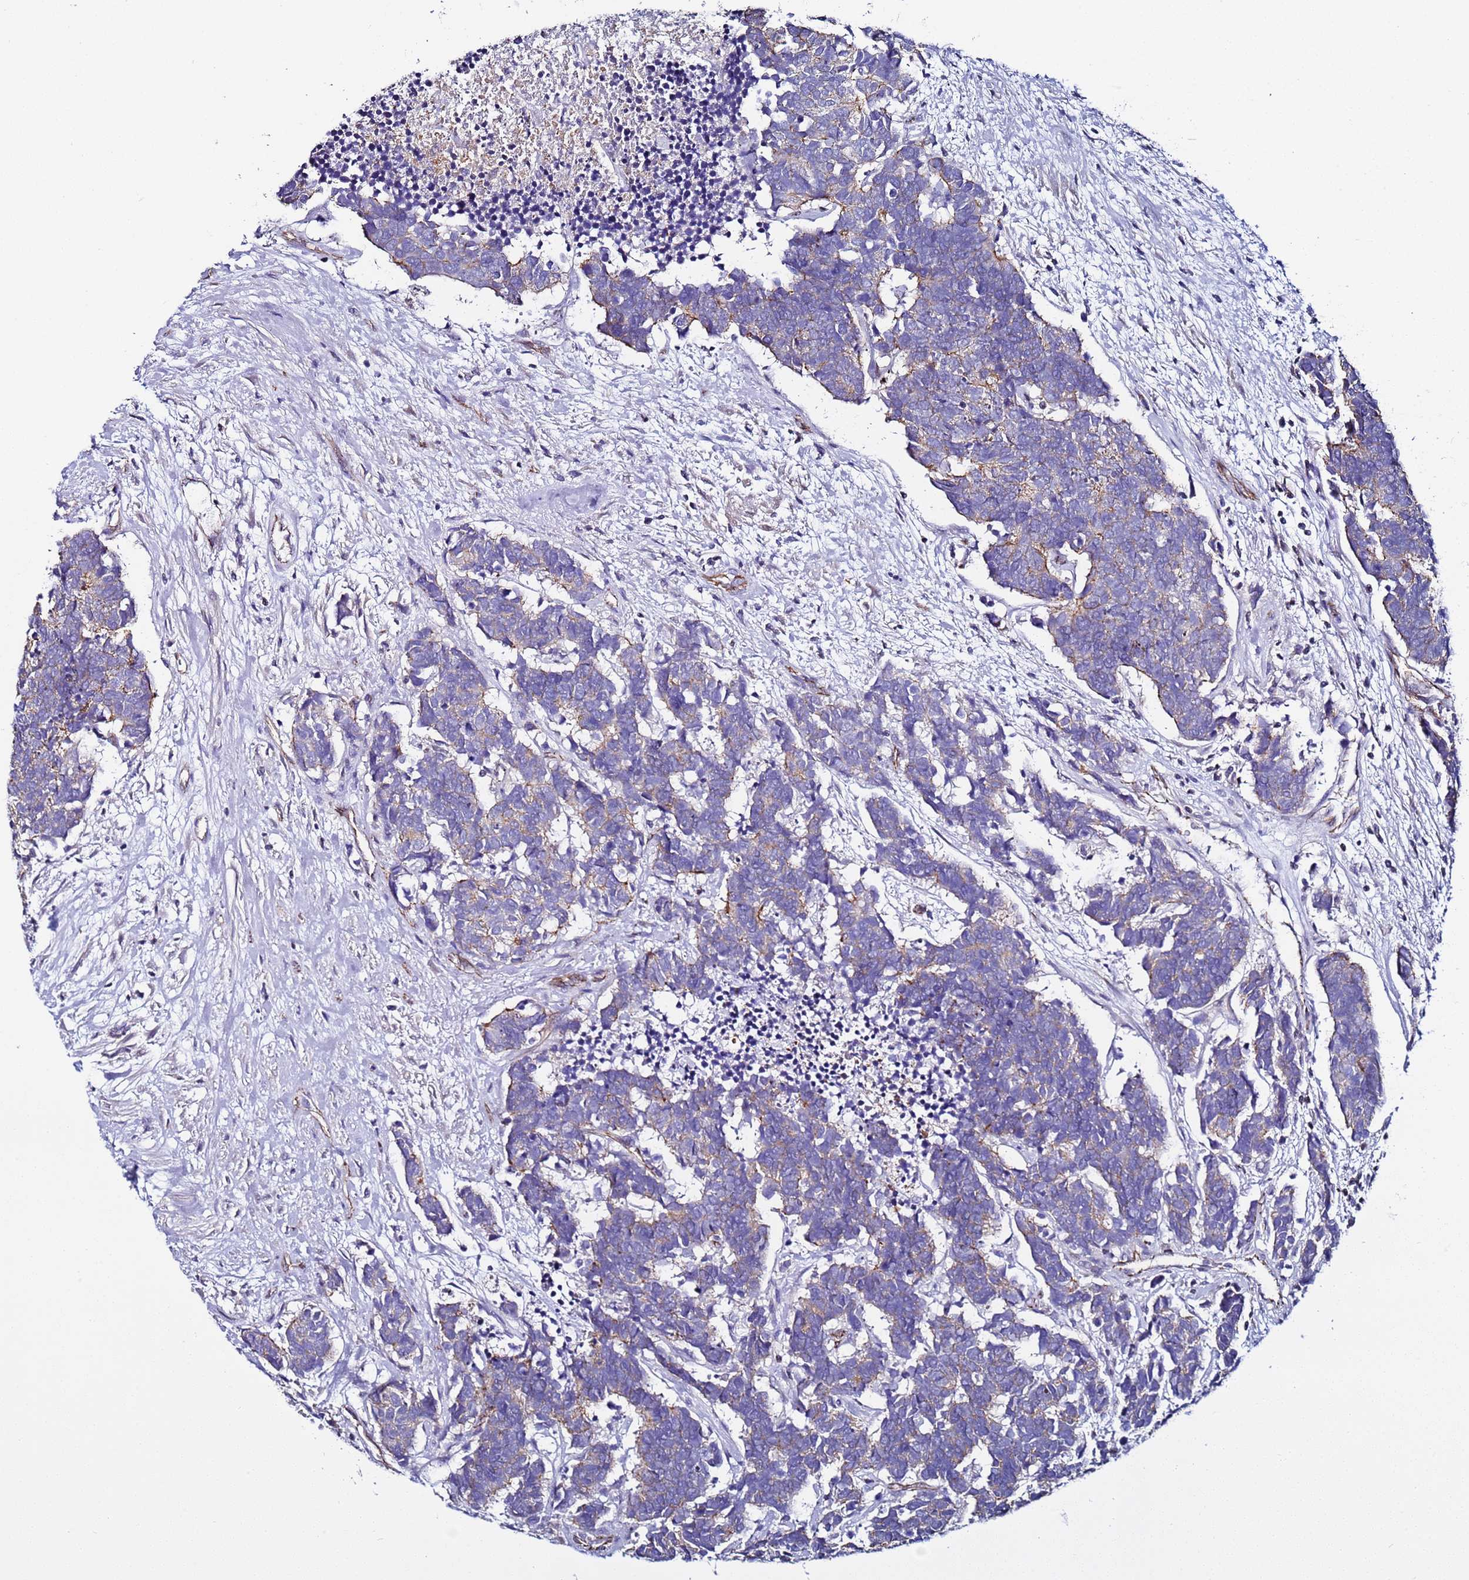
{"staining": {"intensity": "weak", "quantity": "25%-75%", "location": "cytoplasmic/membranous"}, "tissue": "carcinoid", "cell_type": "Tumor cells", "image_type": "cancer", "snomed": [{"axis": "morphology", "description": "Carcinoma, NOS"}, {"axis": "morphology", "description": "Carcinoid, malignant, NOS"}, {"axis": "topography", "description": "Urinary bladder"}], "caption": "Immunohistochemistry histopathology image of neoplastic tissue: carcinoid stained using IHC exhibits low levels of weak protein expression localized specifically in the cytoplasmic/membranous of tumor cells, appearing as a cytoplasmic/membranous brown color.", "gene": "TENM3", "patient": {"sex": "male", "age": 57}}